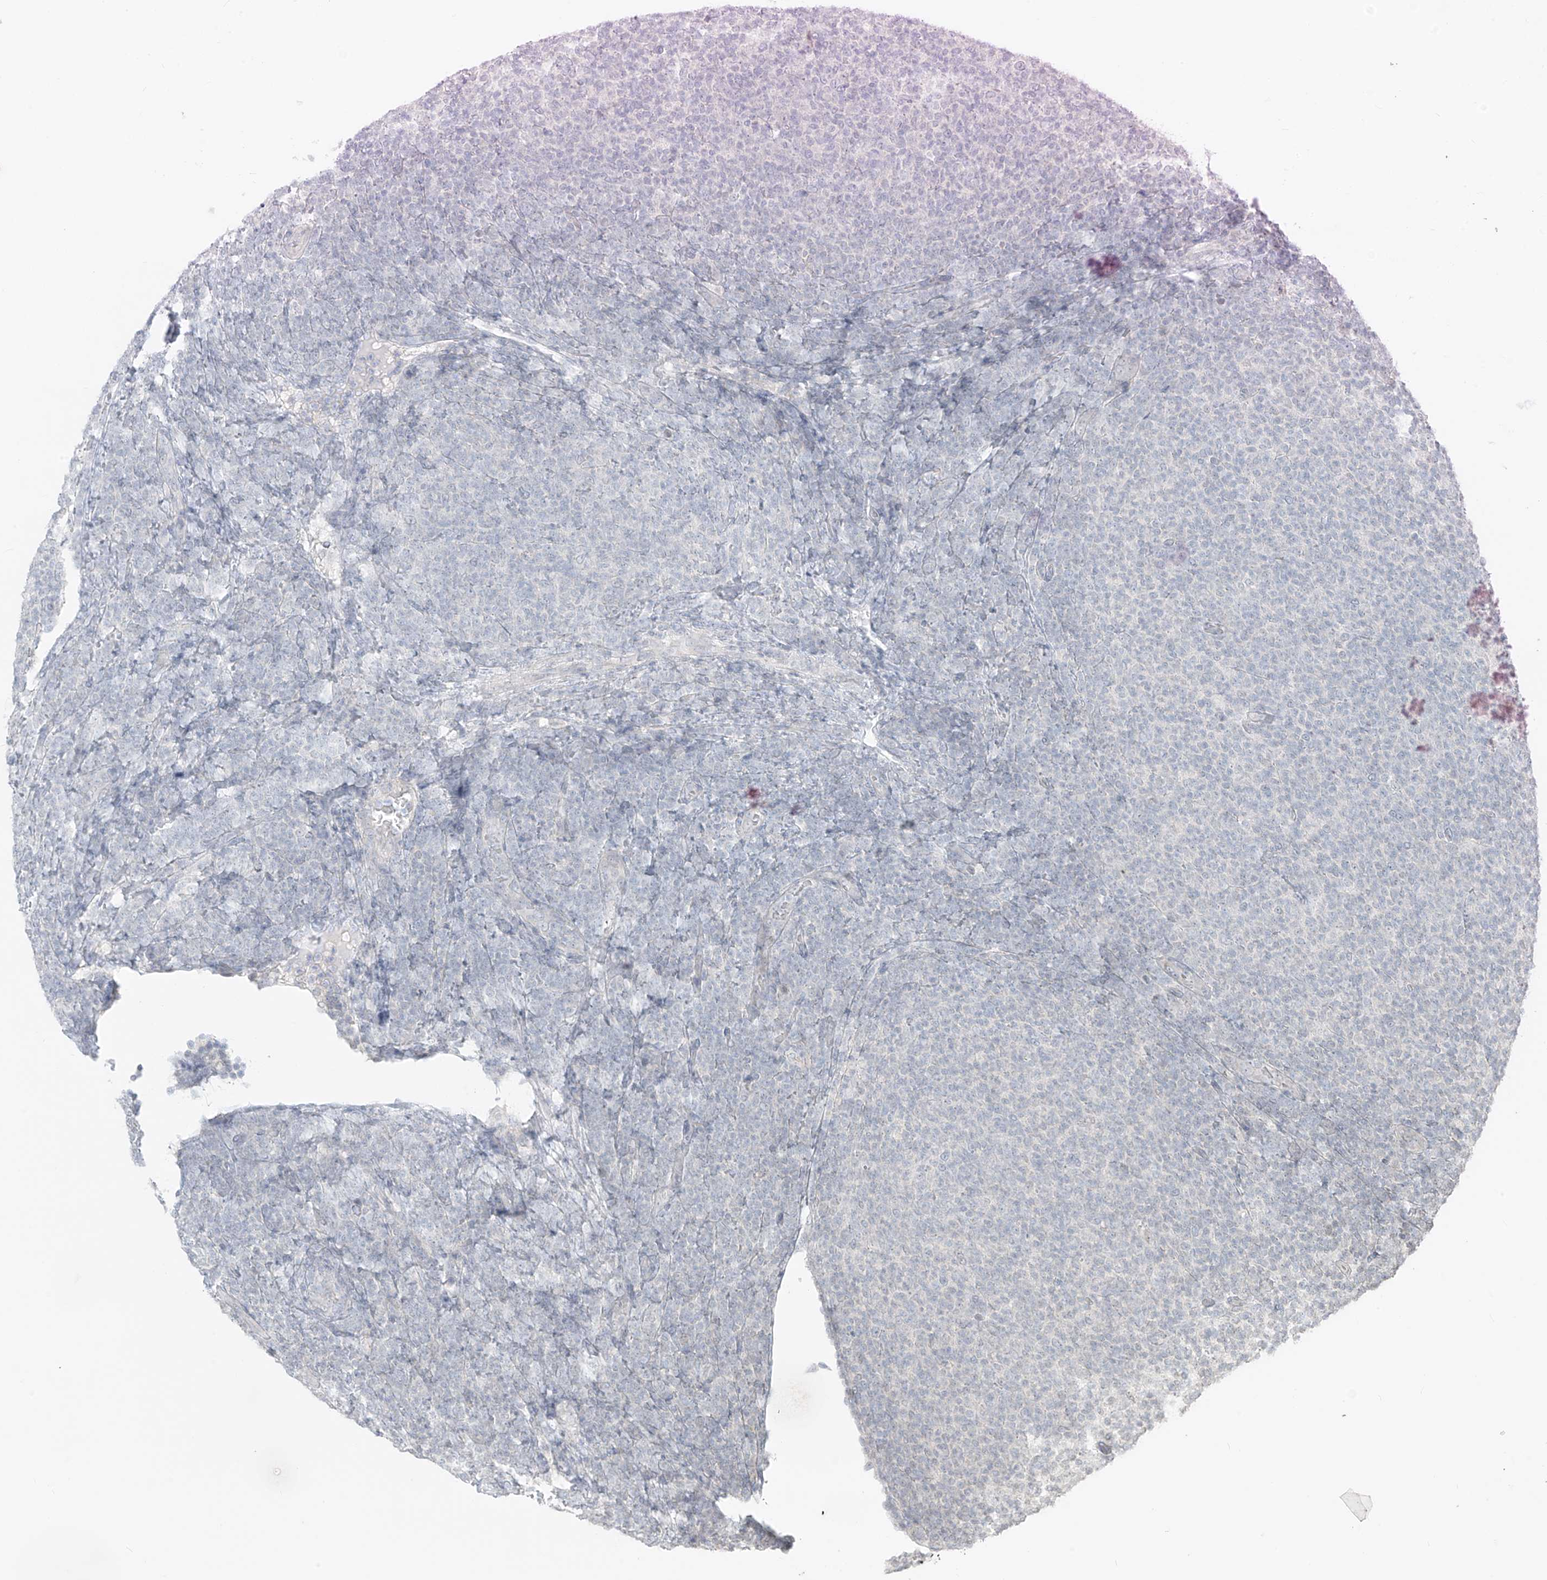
{"staining": {"intensity": "negative", "quantity": "none", "location": "none"}, "tissue": "lymphoma", "cell_type": "Tumor cells", "image_type": "cancer", "snomed": [{"axis": "morphology", "description": "Malignant lymphoma, non-Hodgkin's type, Low grade"}, {"axis": "topography", "description": "Lymph node"}], "caption": "IHC of human low-grade malignant lymphoma, non-Hodgkin's type shows no staining in tumor cells.", "gene": "OSBPL7", "patient": {"sex": "male", "age": 66}}